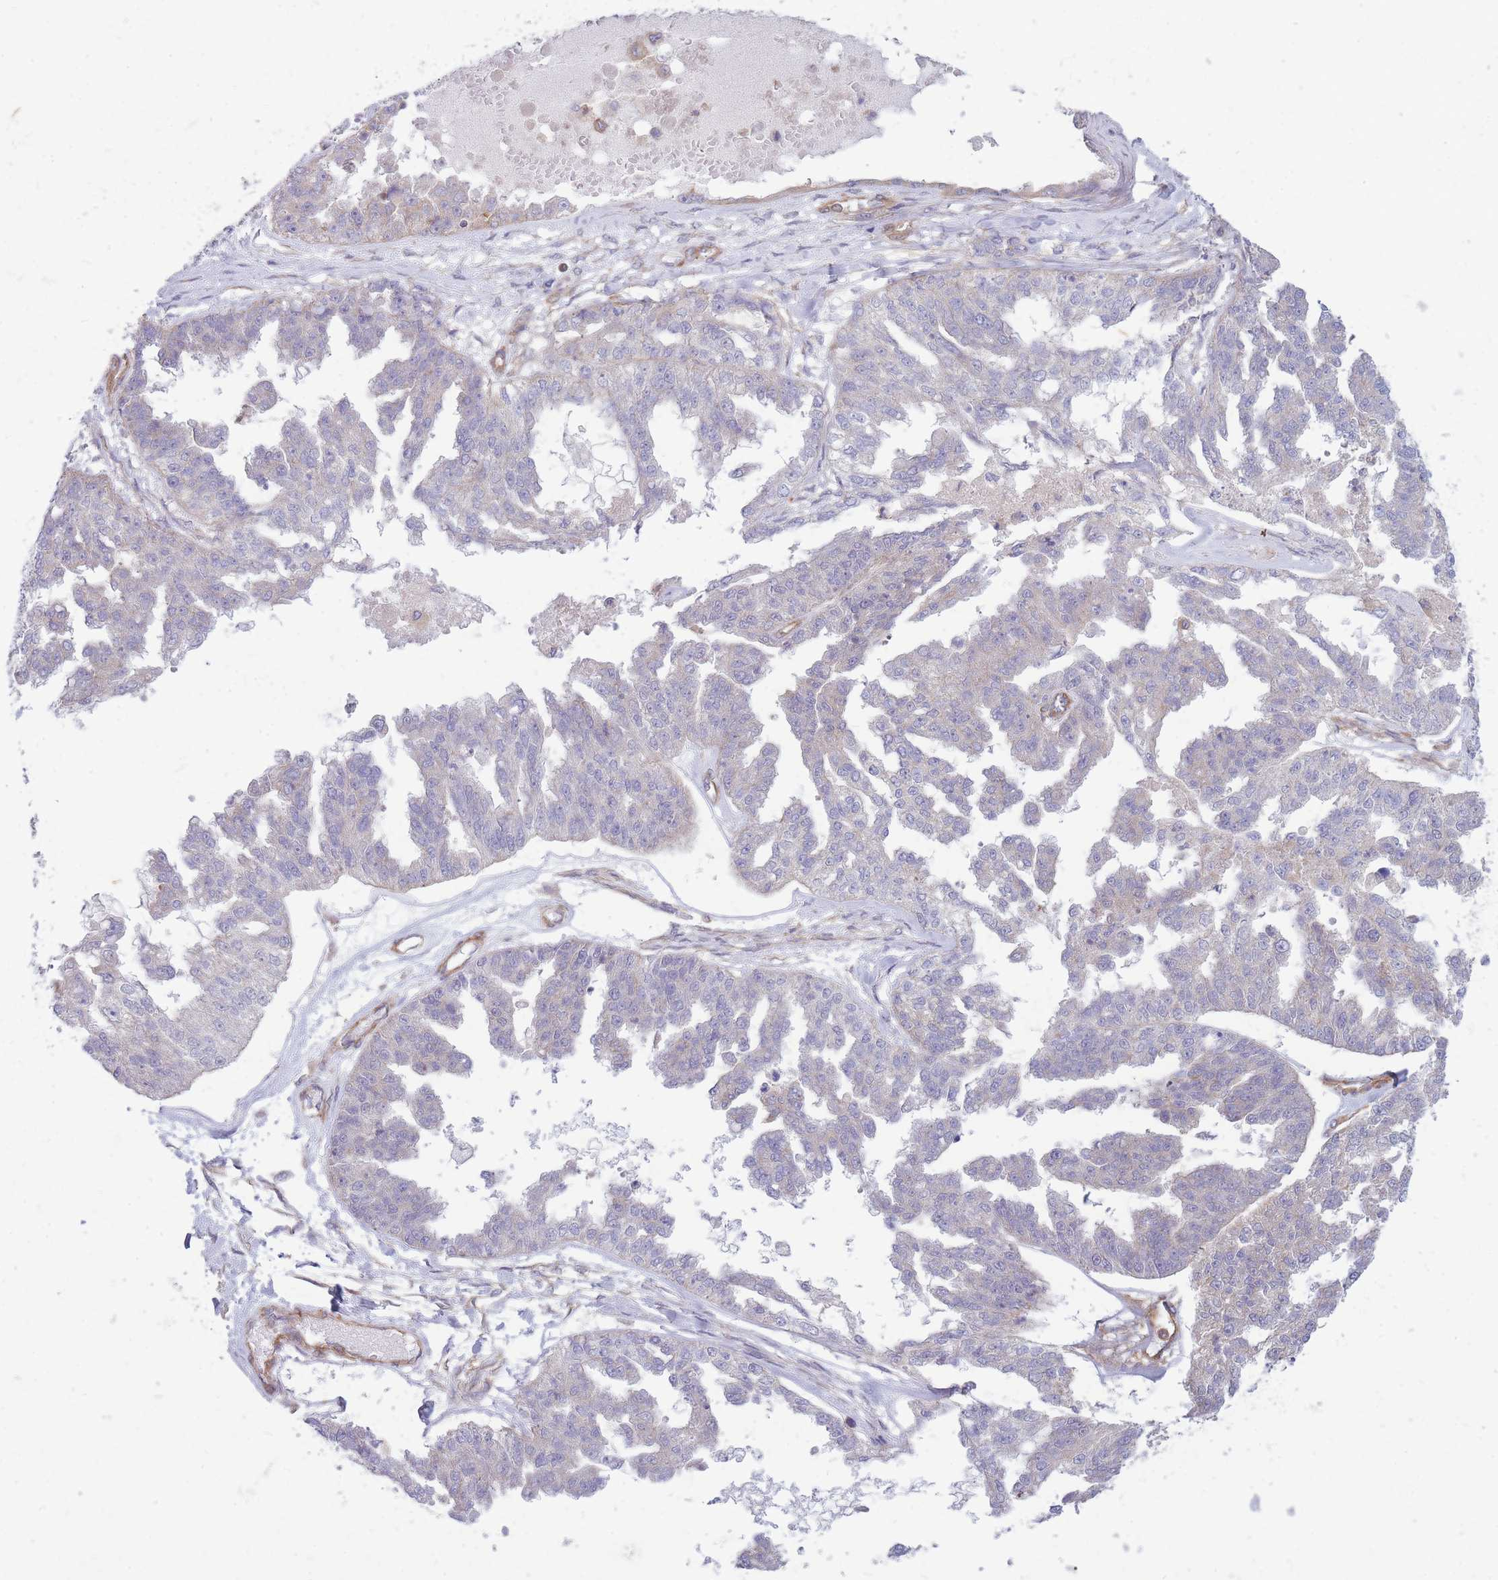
{"staining": {"intensity": "negative", "quantity": "none", "location": "none"}, "tissue": "ovarian cancer", "cell_type": "Tumor cells", "image_type": "cancer", "snomed": [{"axis": "morphology", "description": "Cystadenocarcinoma, serous, NOS"}, {"axis": "topography", "description": "Ovary"}], "caption": "Immunohistochemistry (IHC) of human serous cystadenocarcinoma (ovarian) reveals no positivity in tumor cells.", "gene": "GGA1", "patient": {"sex": "female", "age": 58}}